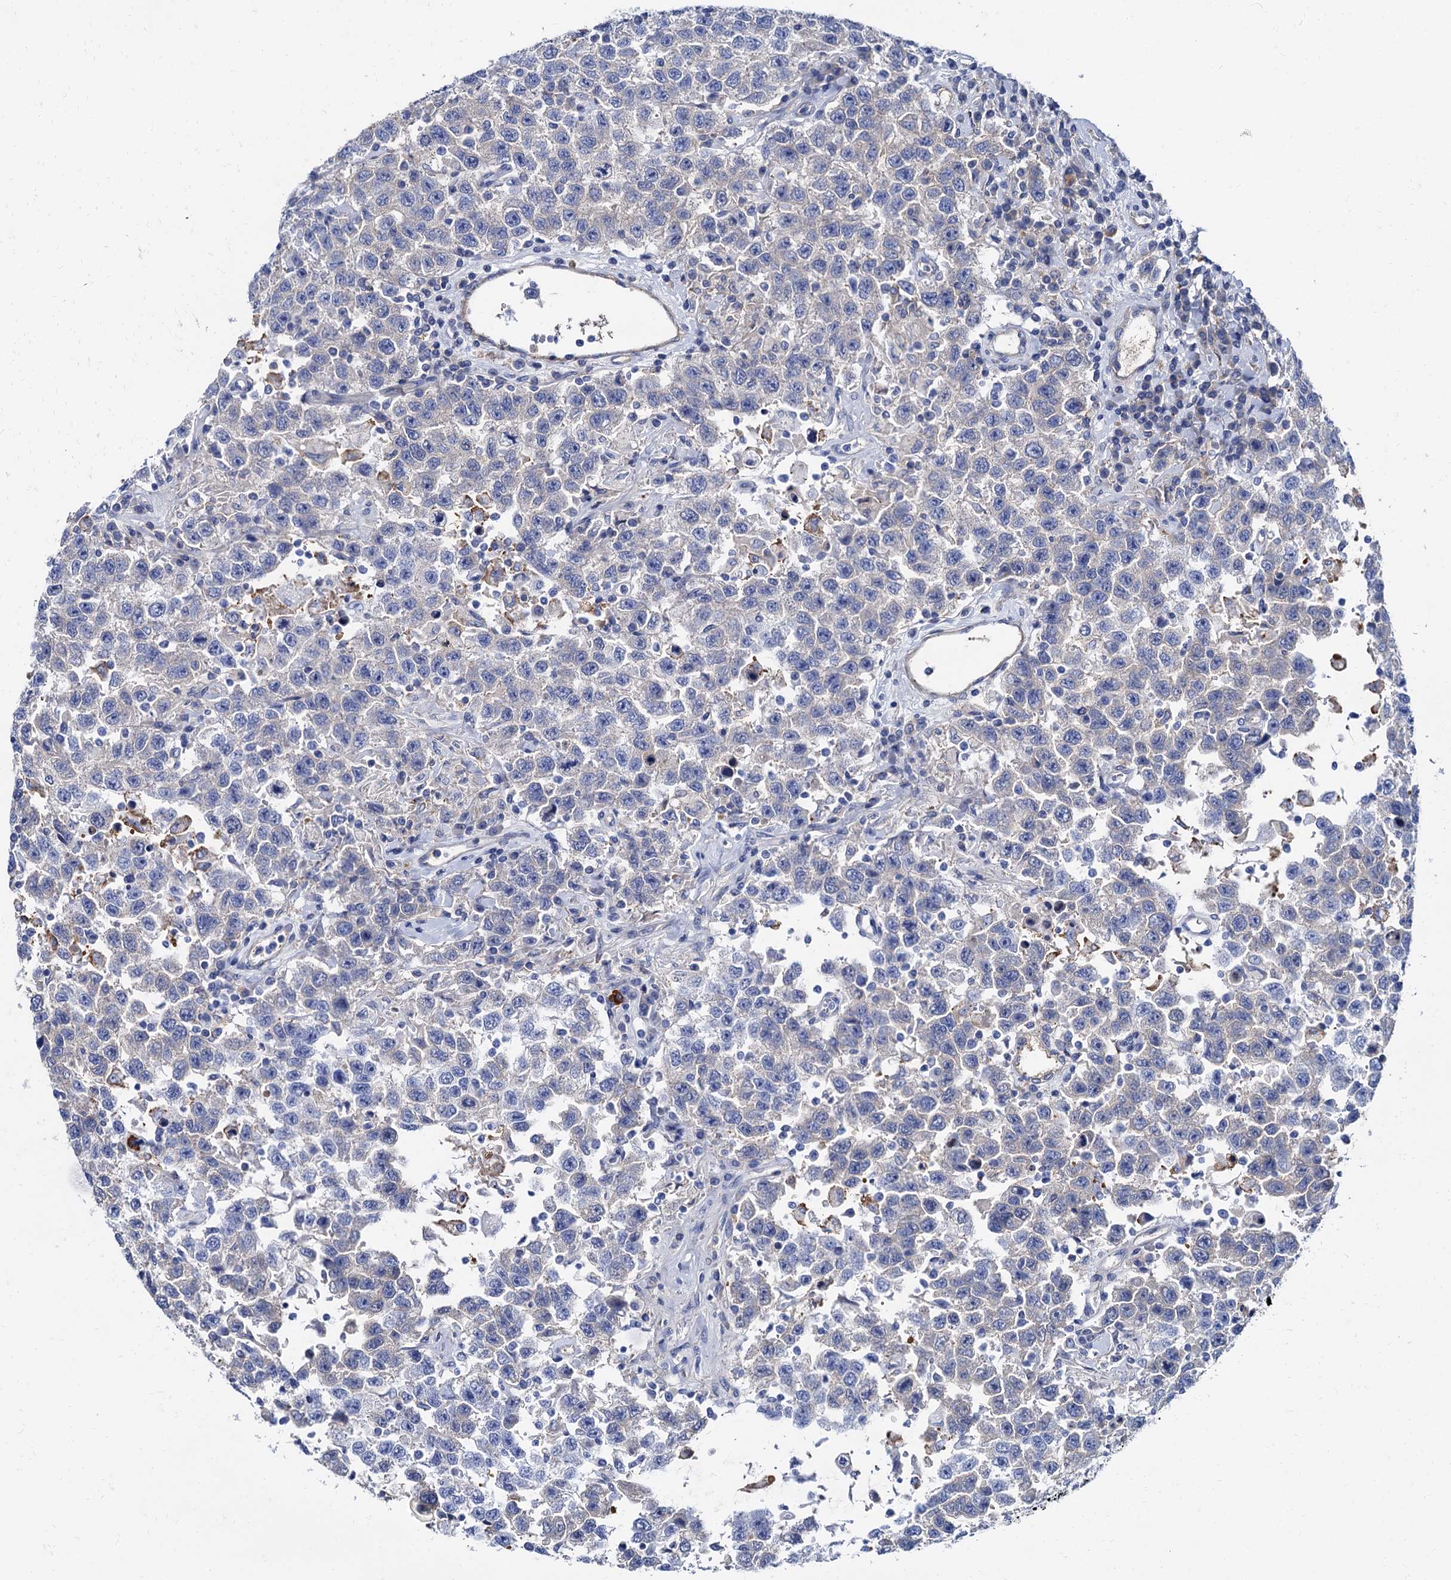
{"staining": {"intensity": "negative", "quantity": "none", "location": "none"}, "tissue": "testis cancer", "cell_type": "Tumor cells", "image_type": "cancer", "snomed": [{"axis": "morphology", "description": "Seminoma, NOS"}, {"axis": "topography", "description": "Testis"}], "caption": "Tumor cells show no significant expression in testis seminoma. (IHC, brightfield microscopy, high magnification).", "gene": "TMEM72", "patient": {"sex": "male", "age": 41}}